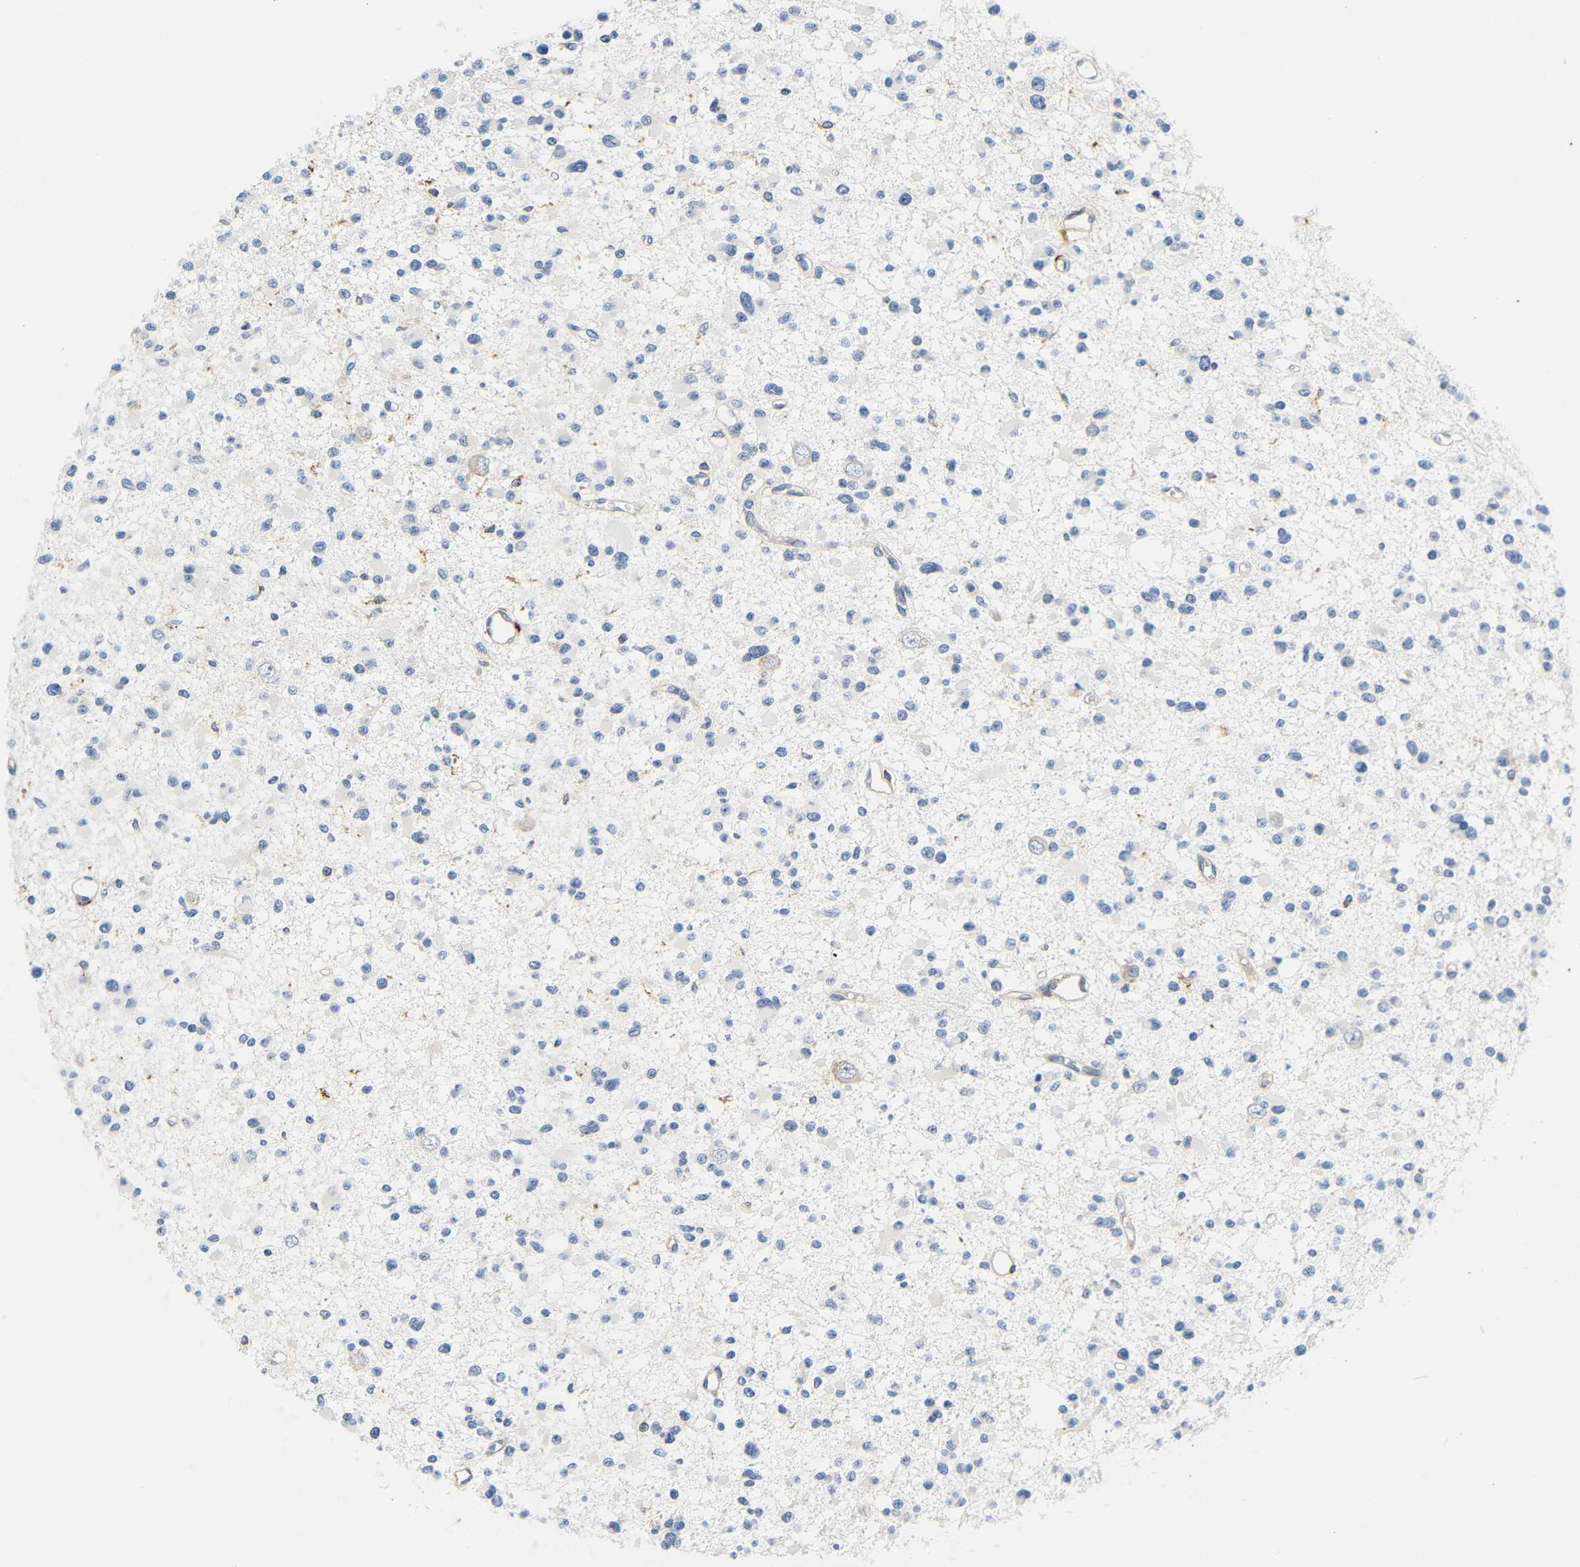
{"staining": {"intensity": "negative", "quantity": "none", "location": "none"}, "tissue": "glioma", "cell_type": "Tumor cells", "image_type": "cancer", "snomed": [{"axis": "morphology", "description": "Glioma, malignant, Low grade"}, {"axis": "topography", "description": "Brain"}], "caption": "IHC micrograph of neoplastic tissue: malignant glioma (low-grade) stained with DAB (3,3'-diaminobenzidine) displays no significant protein staining in tumor cells.", "gene": "HLA-DQB1", "patient": {"sex": "female", "age": 22}}